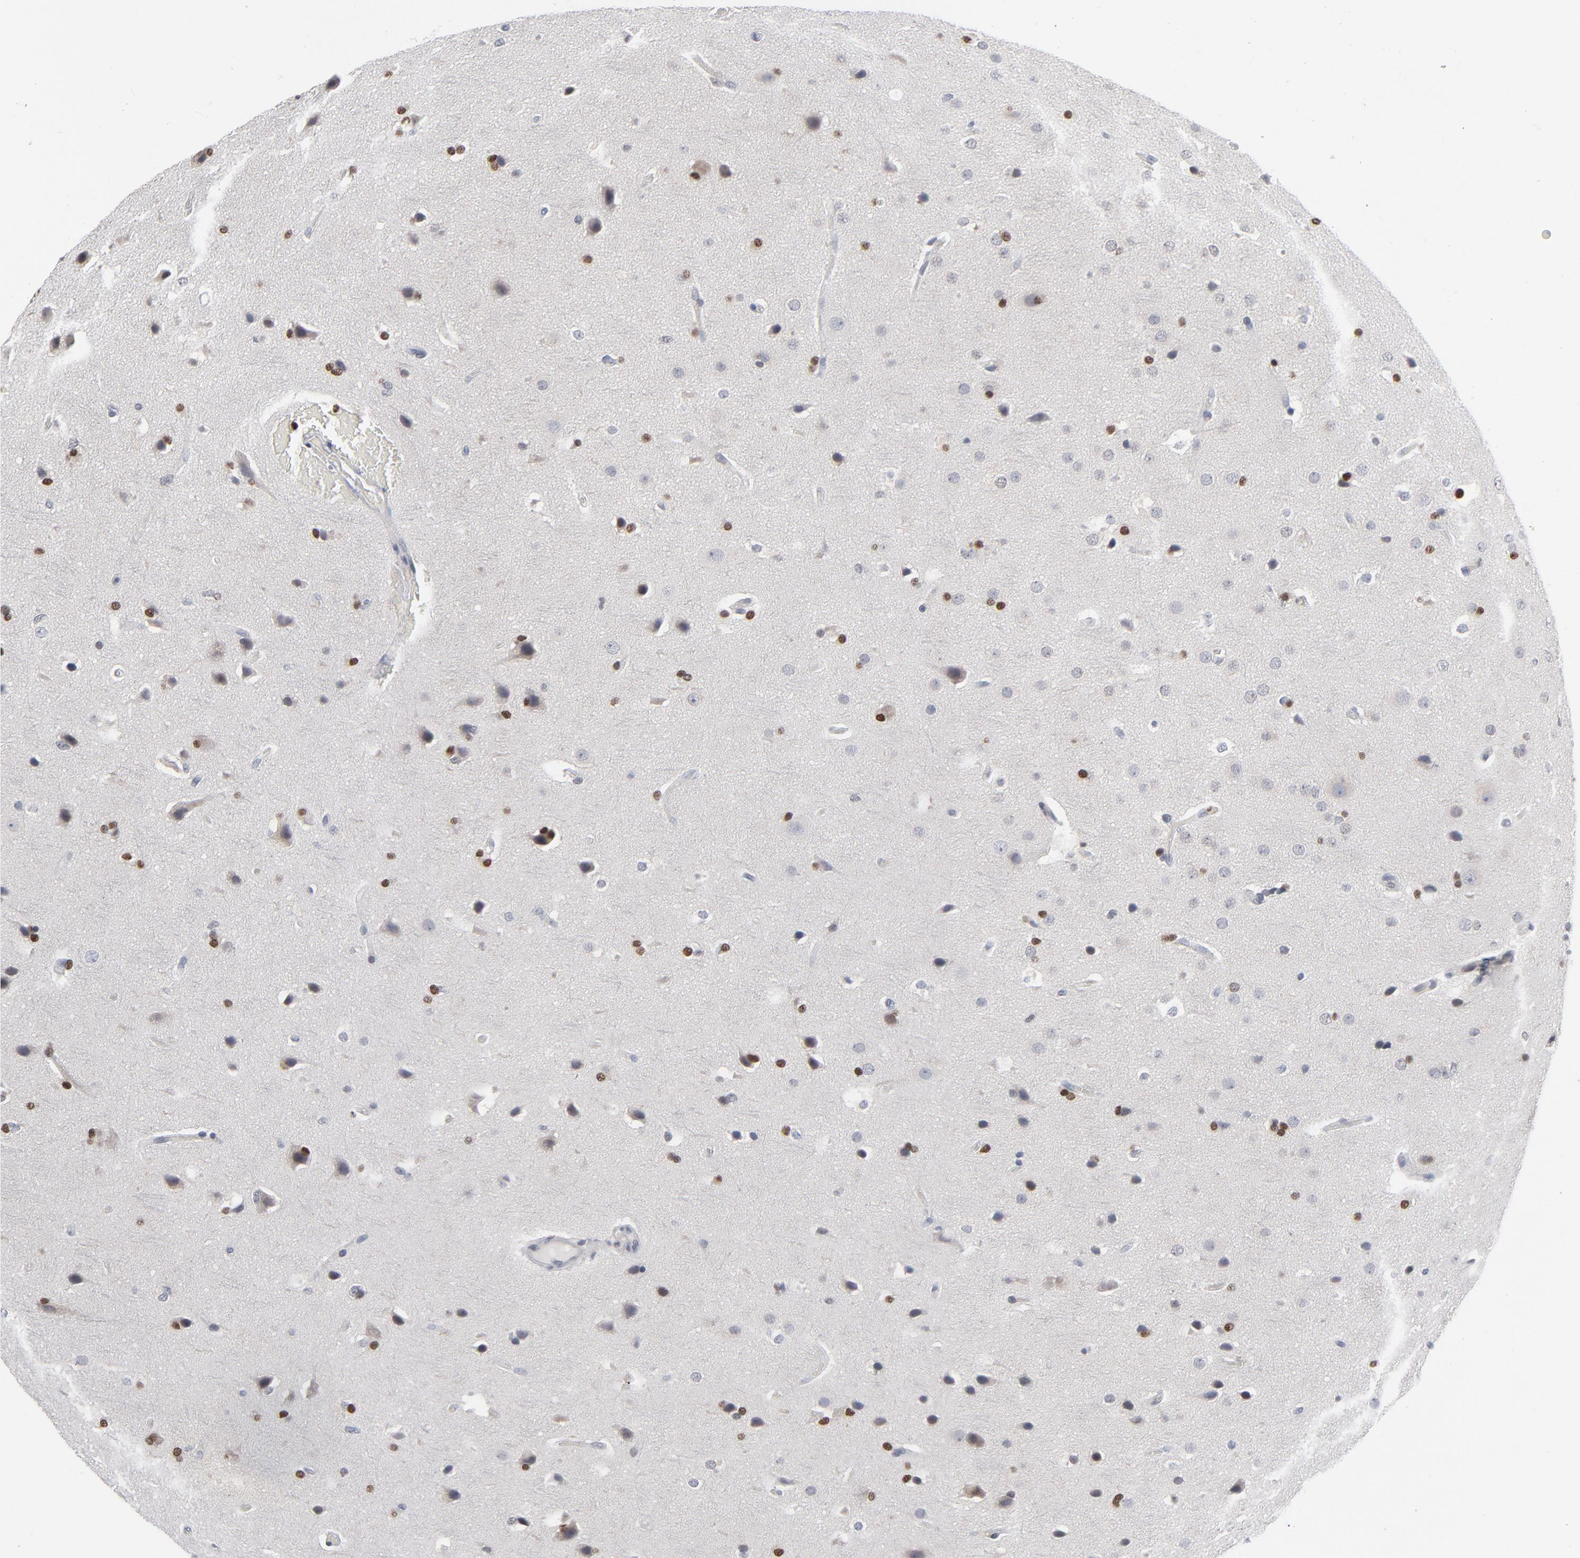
{"staining": {"intensity": "moderate", "quantity": "25%-75%", "location": "nuclear"}, "tissue": "glioma", "cell_type": "Tumor cells", "image_type": "cancer", "snomed": [{"axis": "morphology", "description": "Glioma, malignant, Low grade"}, {"axis": "topography", "description": "Cerebral cortex"}], "caption": "This is a micrograph of IHC staining of malignant glioma (low-grade), which shows moderate expression in the nuclear of tumor cells.", "gene": "FOXN2", "patient": {"sex": "female", "age": 47}}